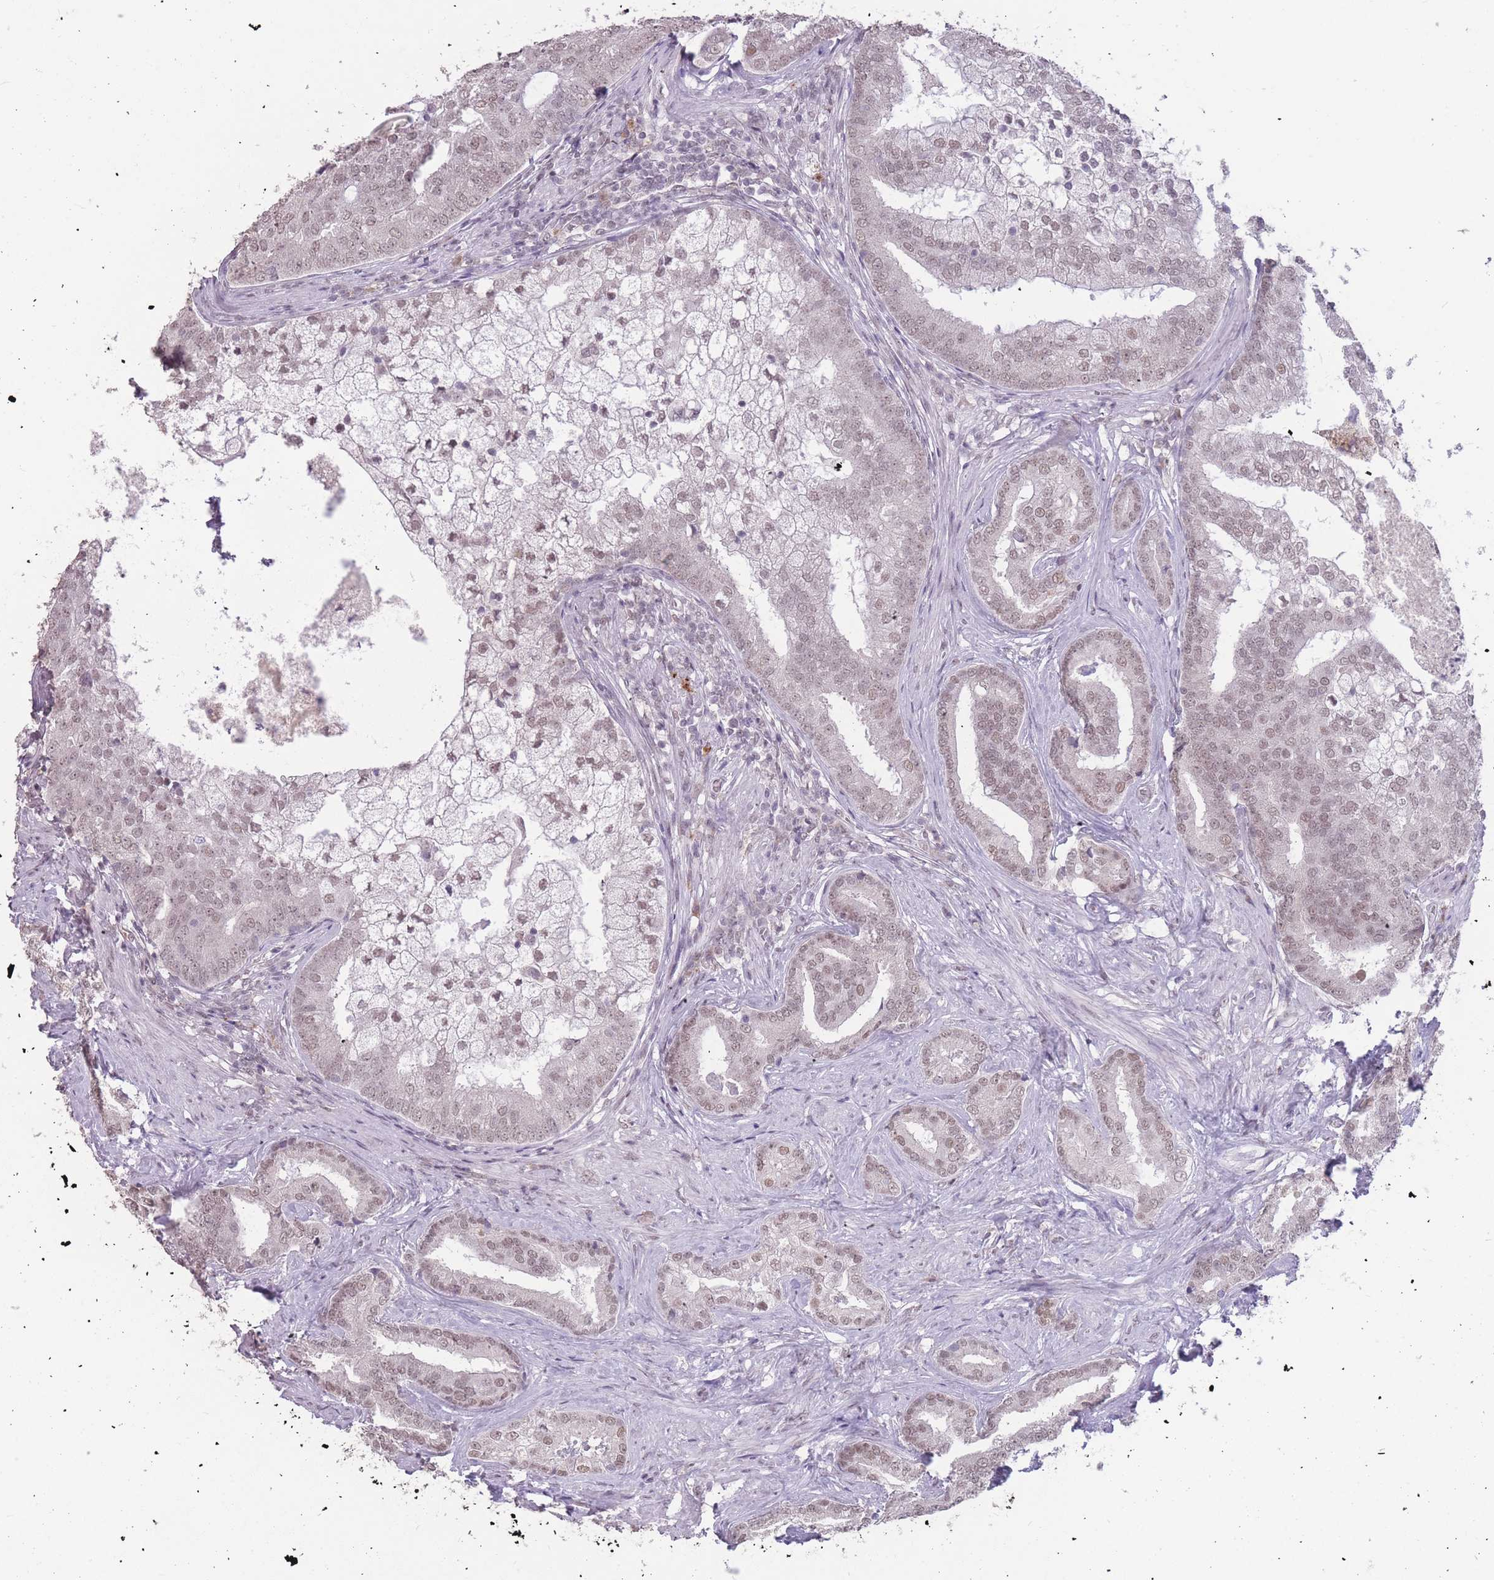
{"staining": {"intensity": "weak", "quantity": "25%-75%", "location": "nuclear"}, "tissue": "prostate cancer", "cell_type": "Tumor cells", "image_type": "cancer", "snomed": [{"axis": "morphology", "description": "Adenocarcinoma, High grade"}, {"axis": "topography", "description": "Prostate"}], "caption": "Immunohistochemical staining of human prostate cancer (high-grade adenocarcinoma) displays weak nuclear protein positivity in approximately 25%-75% of tumor cells.", "gene": "HNRNPUL1", "patient": {"sex": "male", "age": 55}}